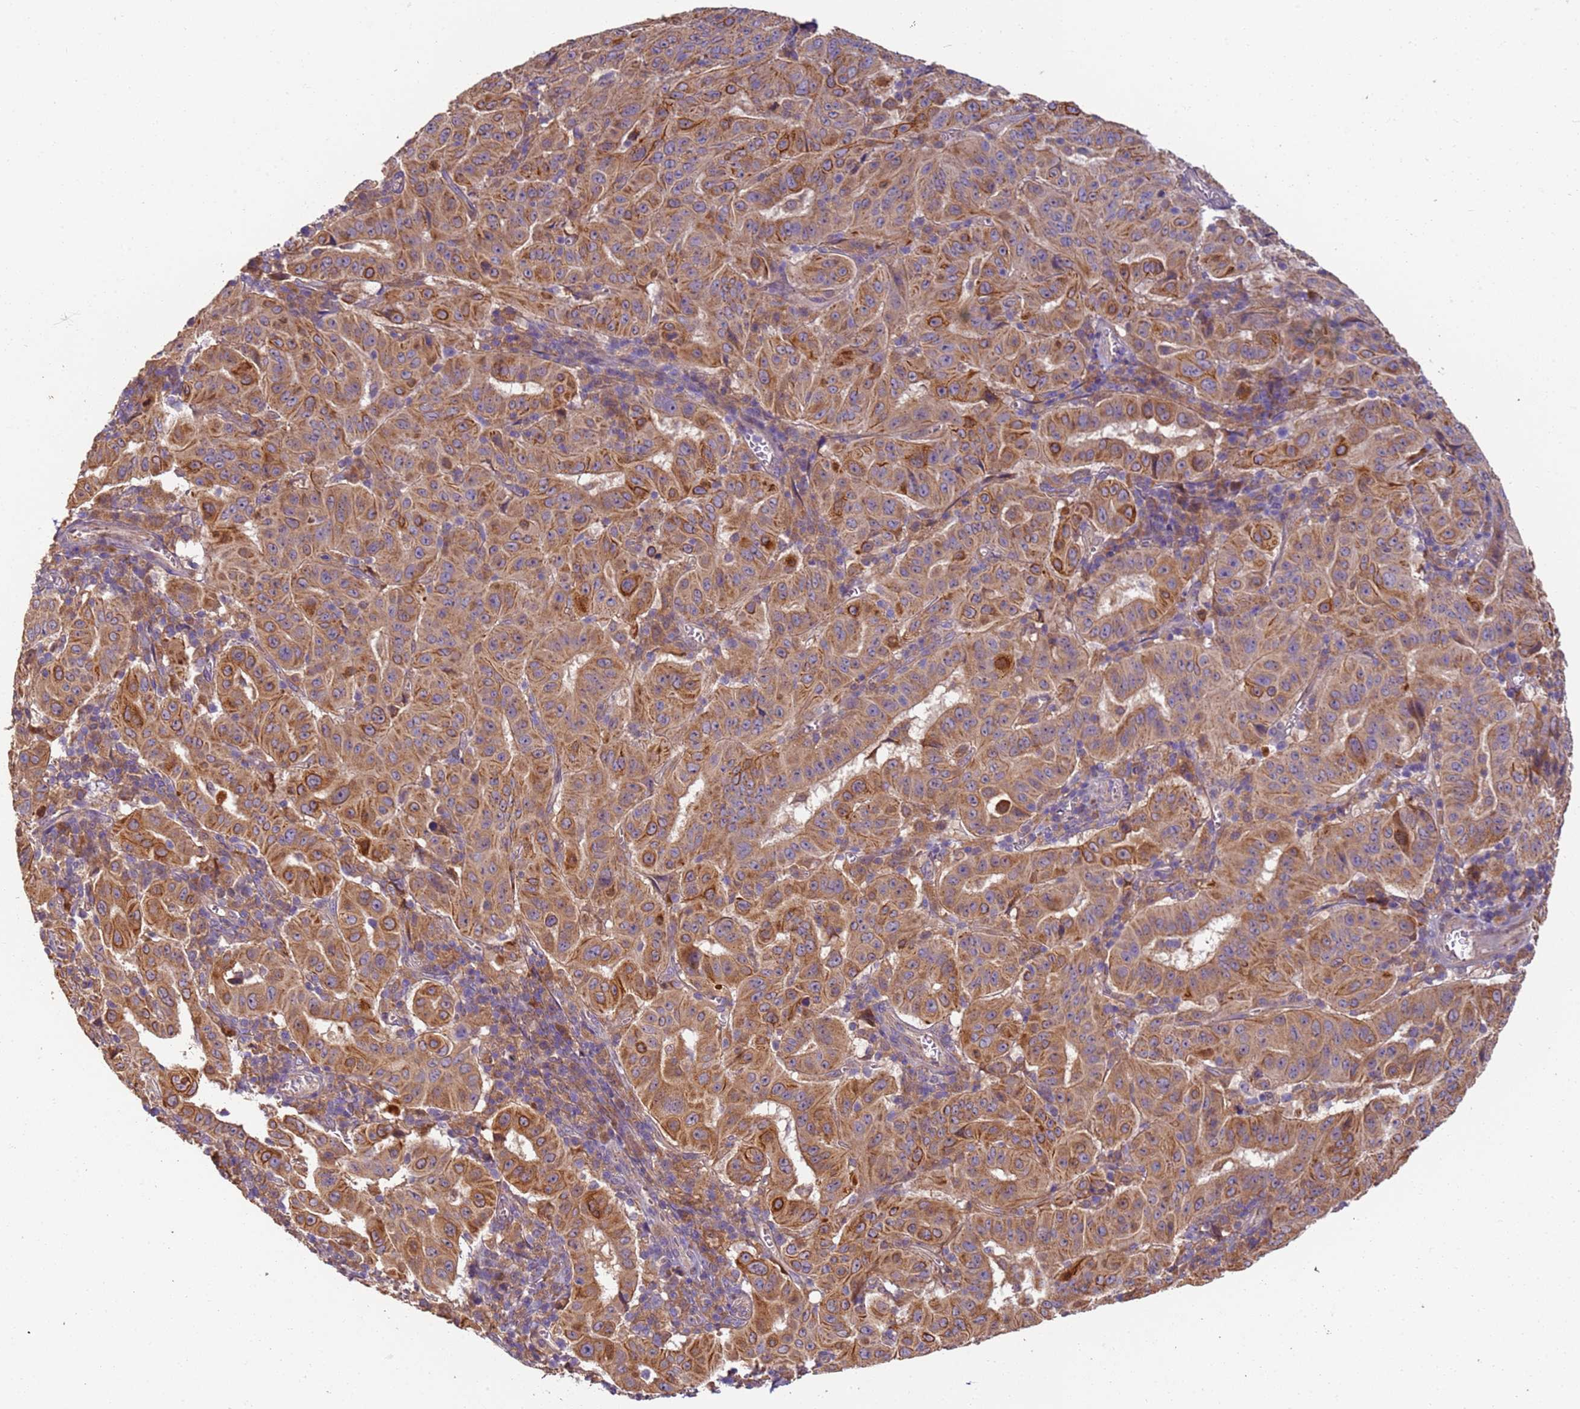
{"staining": {"intensity": "moderate", "quantity": ">75%", "location": "cytoplasmic/membranous"}, "tissue": "pancreatic cancer", "cell_type": "Tumor cells", "image_type": "cancer", "snomed": [{"axis": "morphology", "description": "Adenocarcinoma, NOS"}, {"axis": "topography", "description": "Pancreas"}], "caption": "Approximately >75% of tumor cells in pancreatic adenocarcinoma demonstrate moderate cytoplasmic/membranous protein positivity as visualized by brown immunohistochemical staining.", "gene": "TIGAR", "patient": {"sex": "male", "age": 63}}